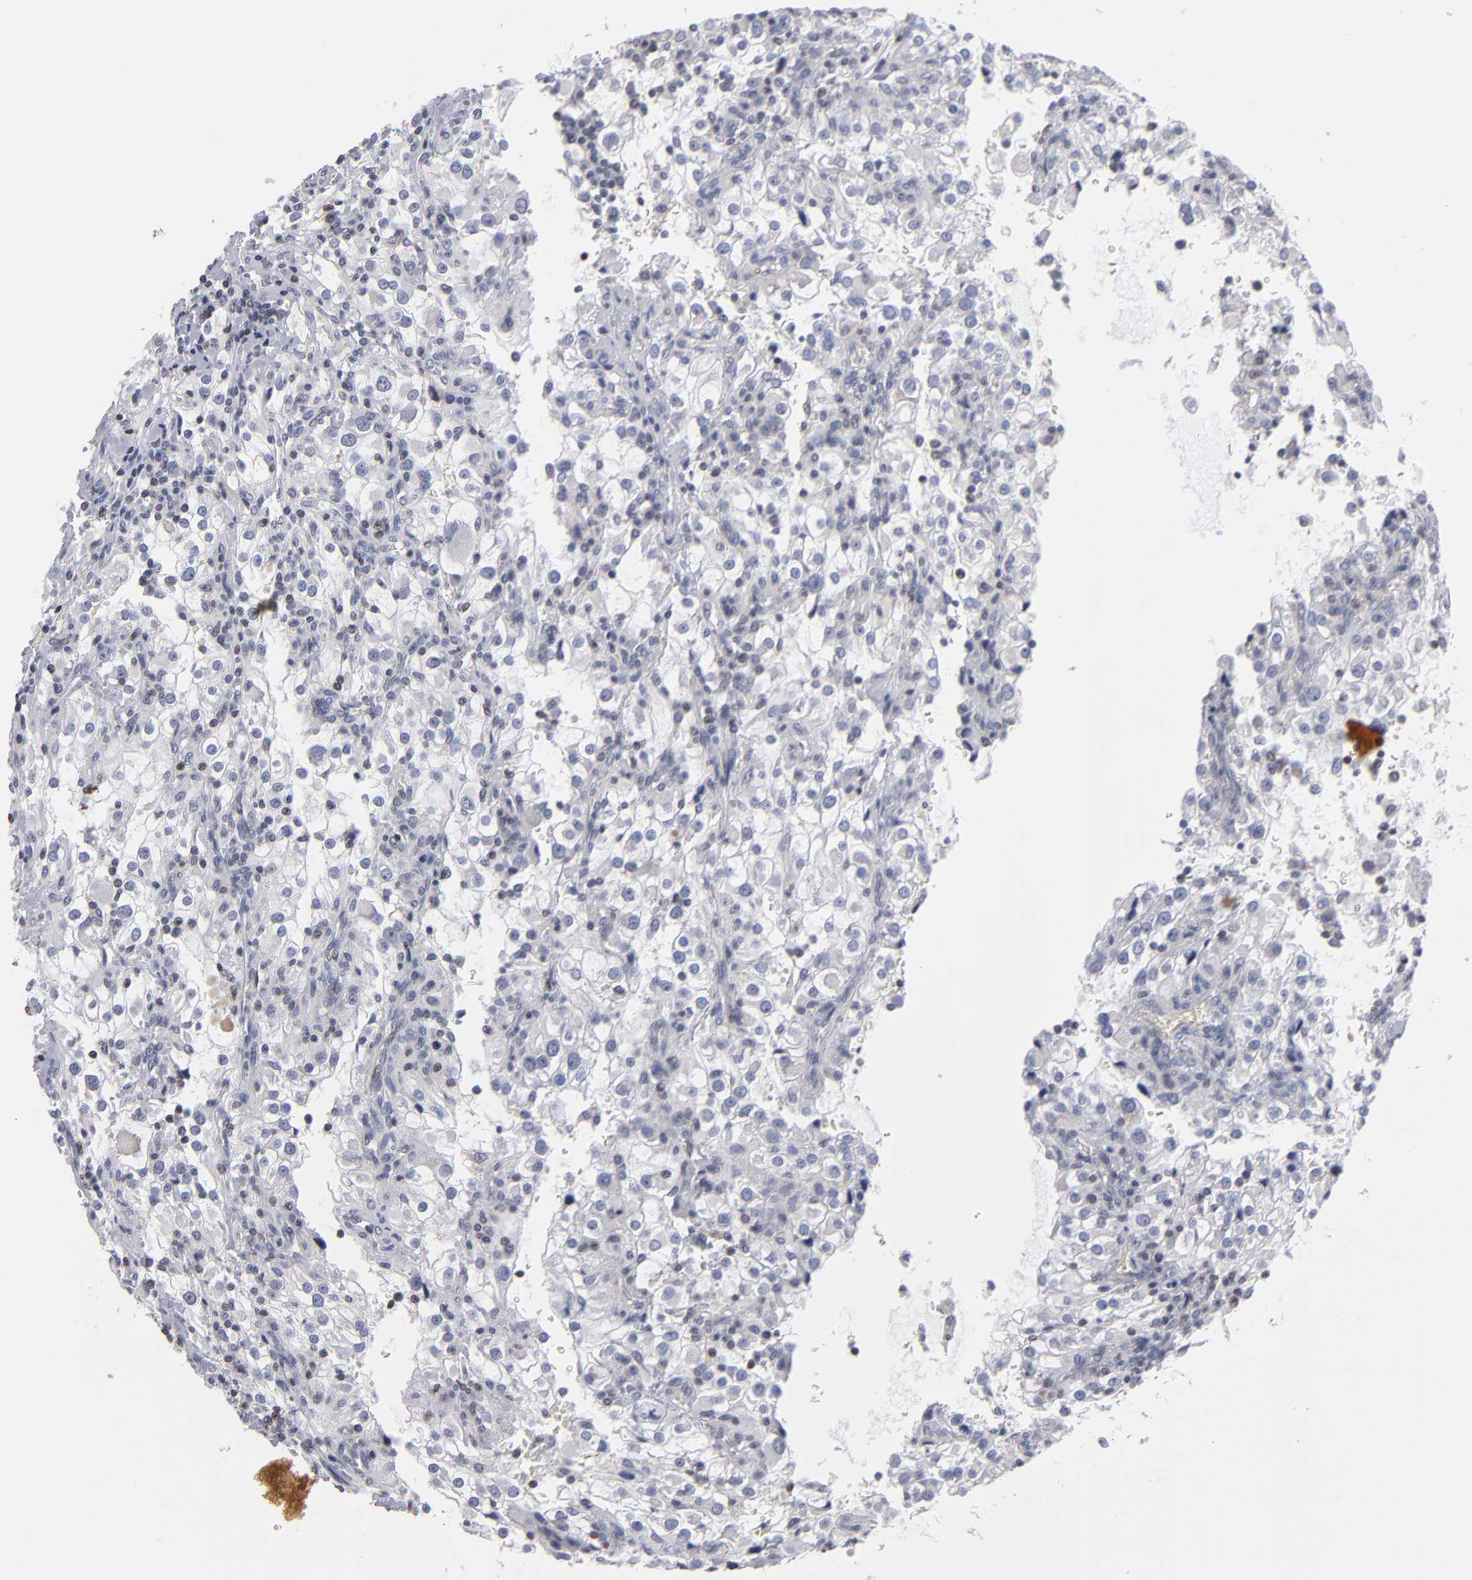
{"staining": {"intensity": "weak", "quantity": "<25%", "location": "nuclear"}, "tissue": "renal cancer", "cell_type": "Tumor cells", "image_type": "cancer", "snomed": [{"axis": "morphology", "description": "Adenocarcinoma, NOS"}, {"axis": "topography", "description": "Kidney"}], "caption": "The photomicrograph shows no significant expression in tumor cells of renal adenocarcinoma. (Brightfield microscopy of DAB immunohistochemistry at high magnification).", "gene": "ODF2", "patient": {"sex": "female", "age": 52}}